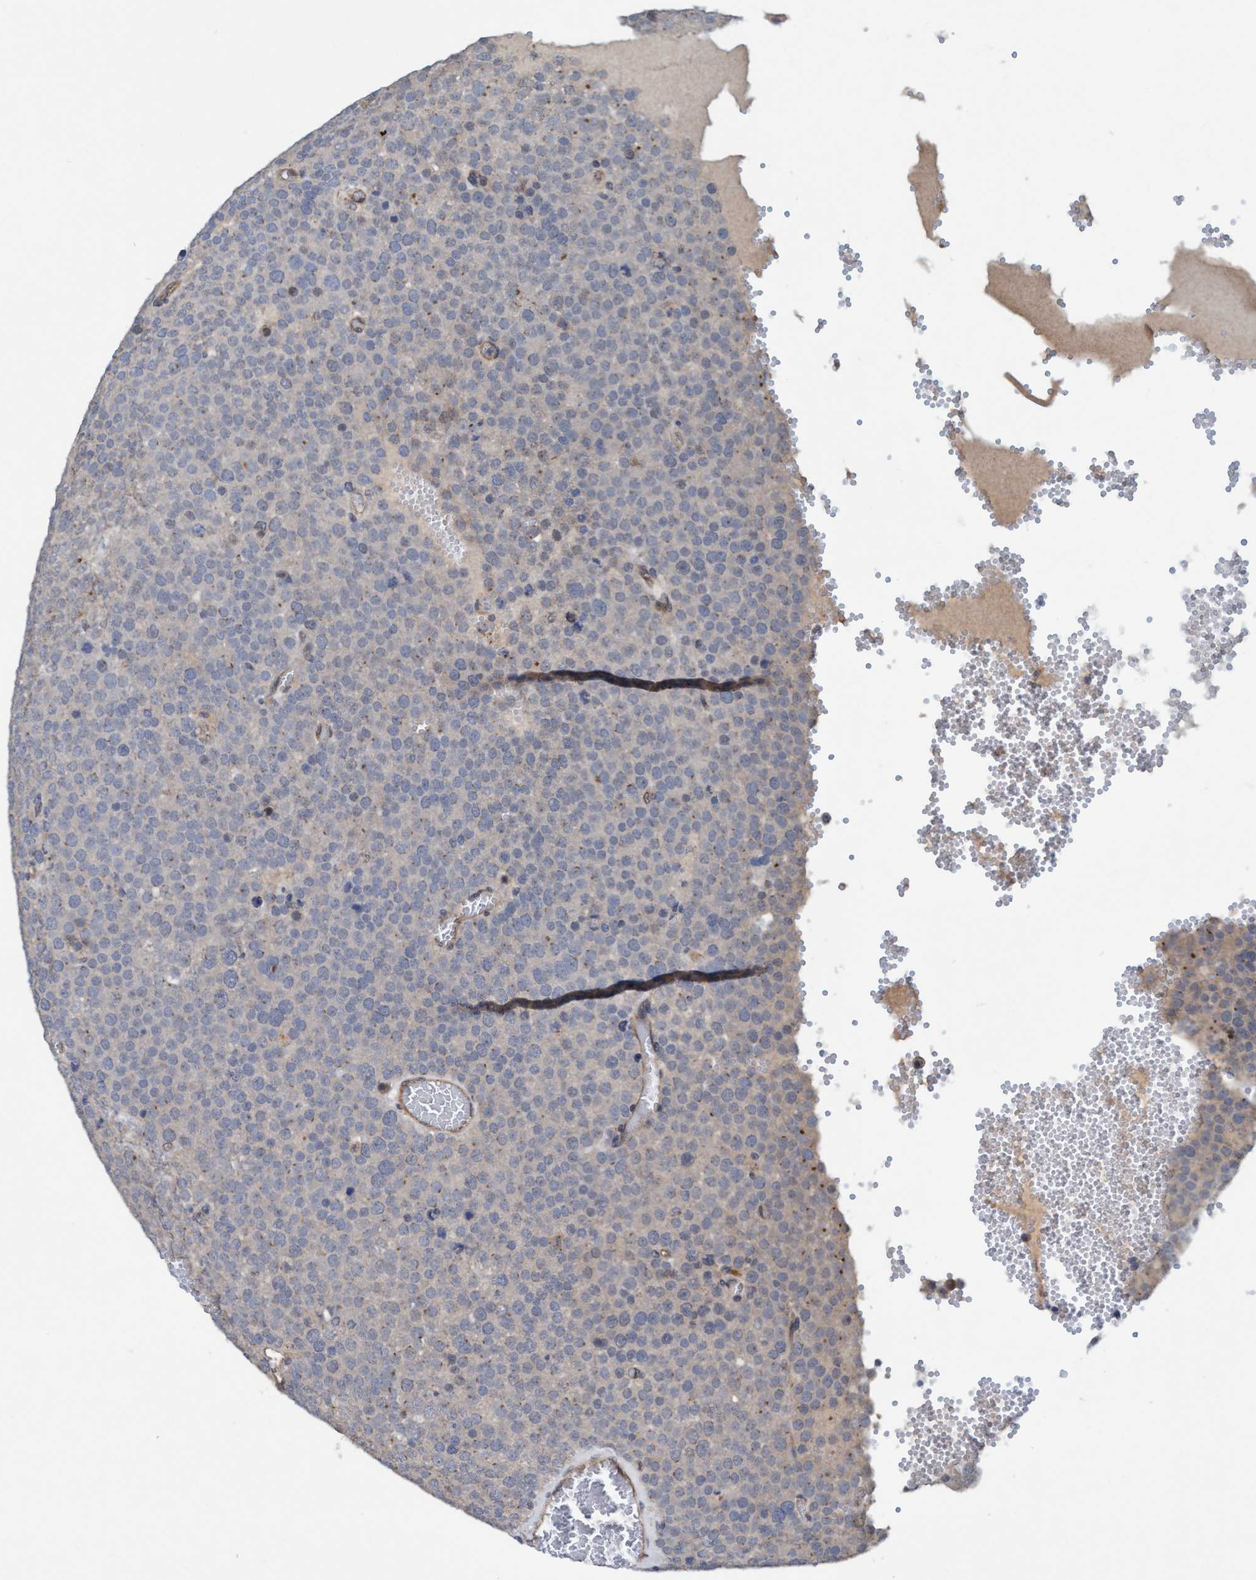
{"staining": {"intensity": "negative", "quantity": "none", "location": "none"}, "tissue": "testis cancer", "cell_type": "Tumor cells", "image_type": "cancer", "snomed": [{"axis": "morphology", "description": "Normal tissue, NOS"}, {"axis": "morphology", "description": "Seminoma, NOS"}, {"axis": "topography", "description": "Testis"}], "caption": "Immunohistochemistry photomicrograph of neoplastic tissue: human testis cancer stained with DAB exhibits no significant protein expression in tumor cells.", "gene": "TRIM65", "patient": {"sex": "male", "age": 71}}